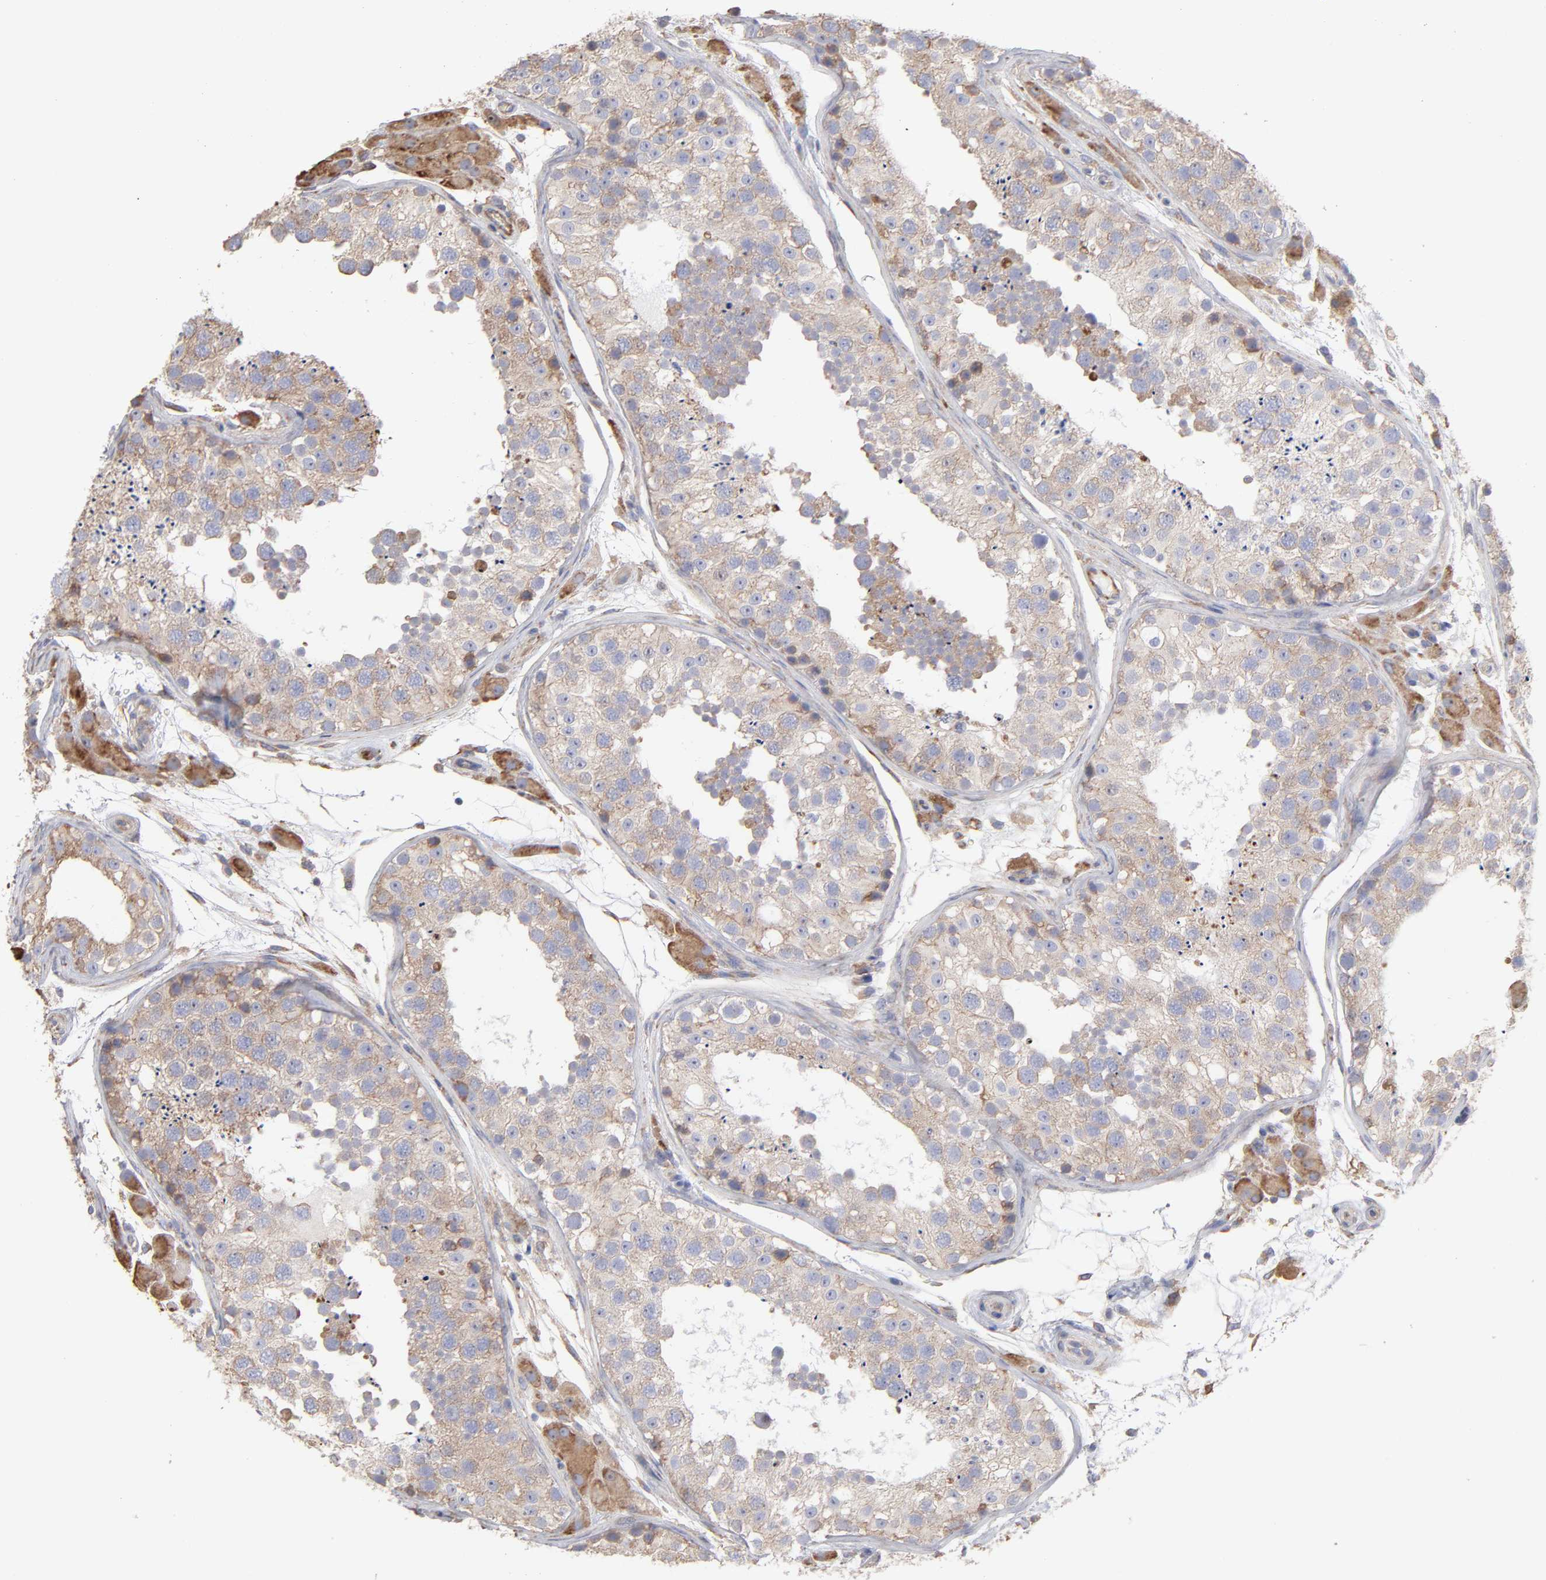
{"staining": {"intensity": "weak", "quantity": ">75%", "location": "cytoplasmic/membranous"}, "tissue": "testis", "cell_type": "Cells in seminiferous ducts", "image_type": "normal", "snomed": [{"axis": "morphology", "description": "Normal tissue, NOS"}, {"axis": "topography", "description": "Testis"}], "caption": "Immunohistochemical staining of normal testis shows low levels of weak cytoplasmic/membranous positivity in approximately >75% of cells in seminiferous ducts.", "gene": "RPL3", "patient": {"sex": "male", "age": 26}}